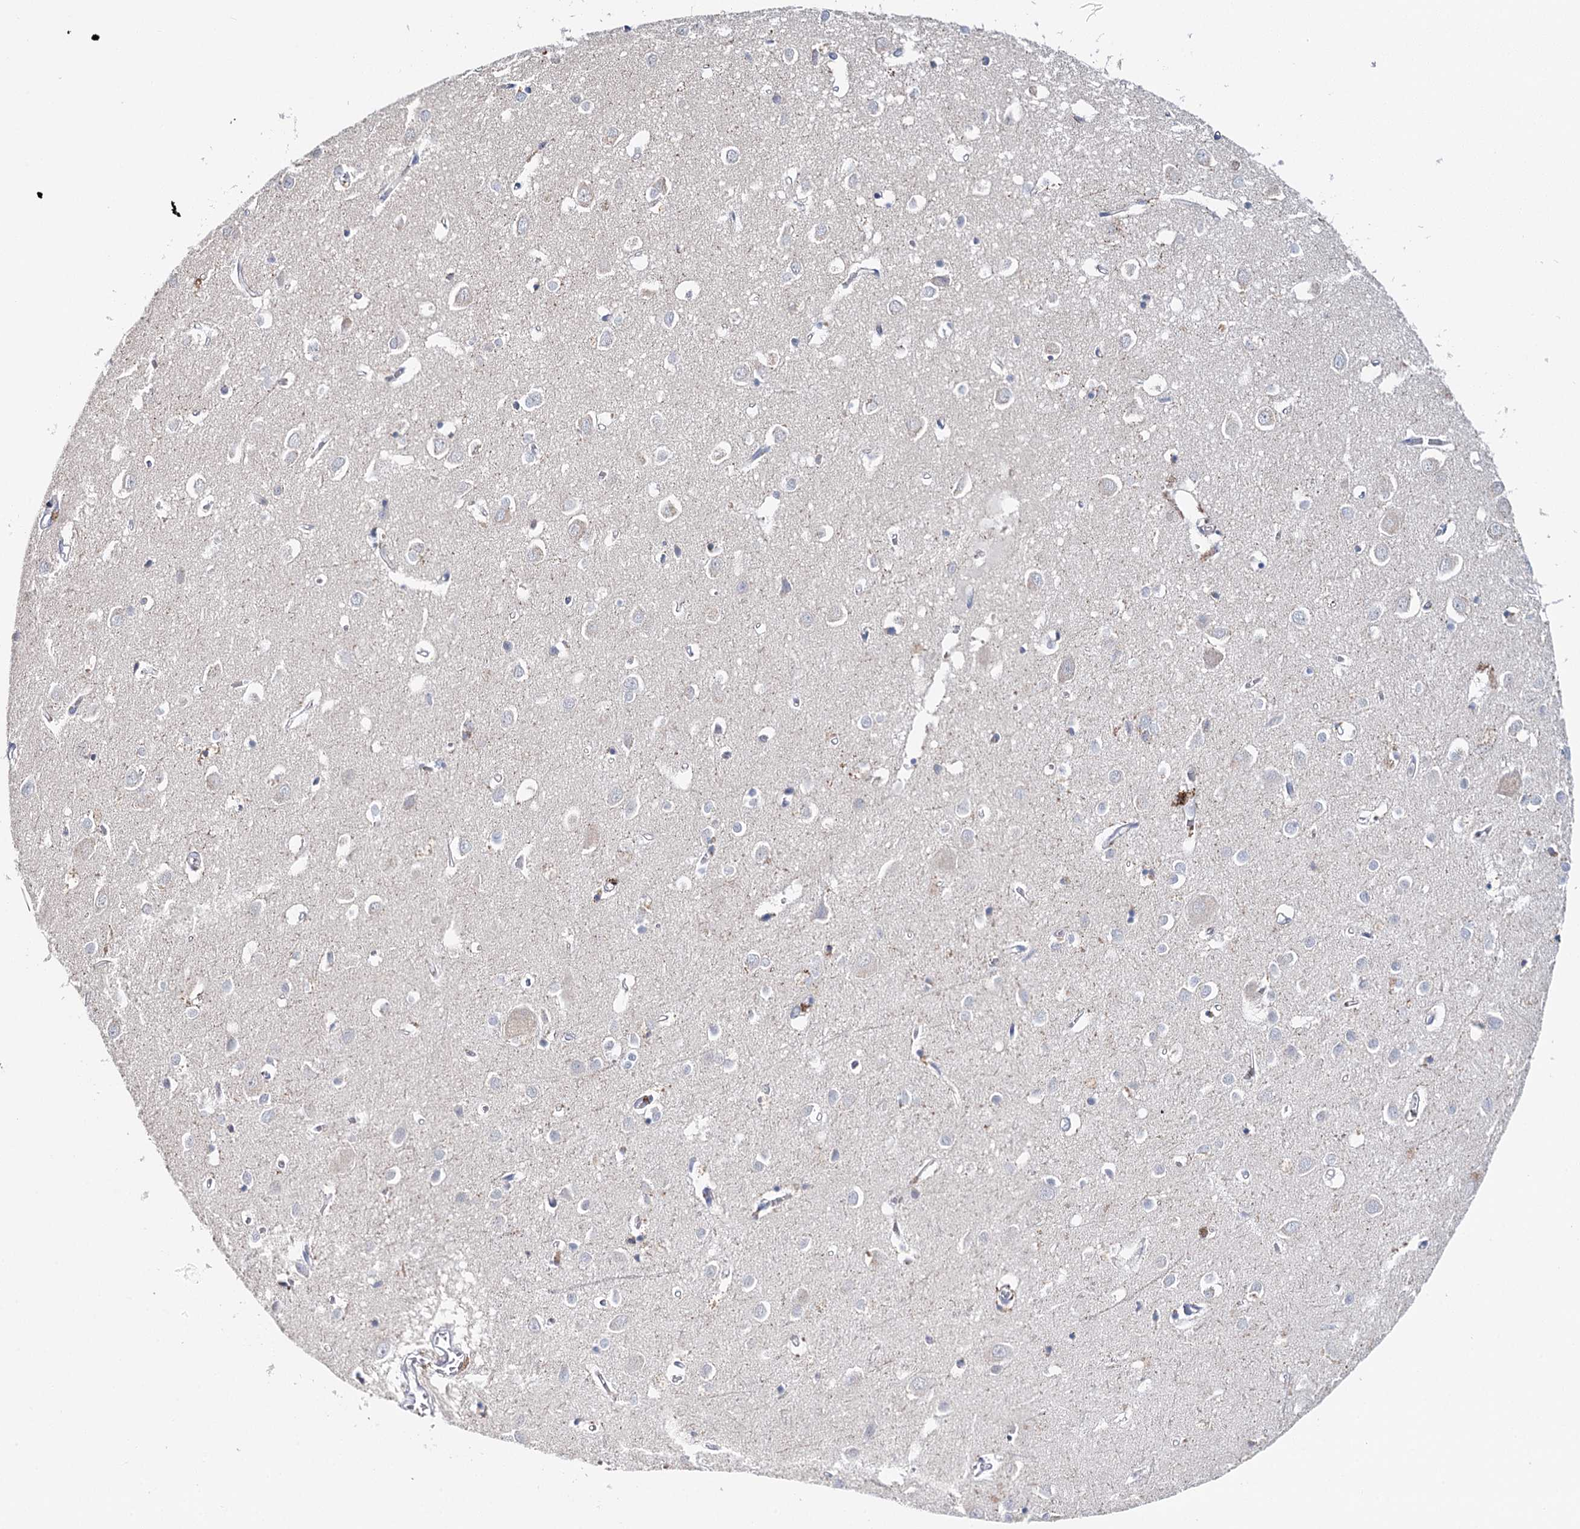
{"staining": {"intensity": "negative", "quantity": "none", "location": "none"}, "tissue": "cerebral cortex", "cell_type": "Endothelial cells", "image_type": "normal", "snomed": [{"axis": "morphology", "description": "Normal tissue, NOS"}, {"axis": "topography", "description": "Cerebral cortex"}], "caption": "Histopathology image shows no protein staining in endothelial cells of normal cerebral cortex. (DAB immunohistochemistry, high magnification).", "gene": "DAPK1", "patient": {"sex": "female", "age": 64}}